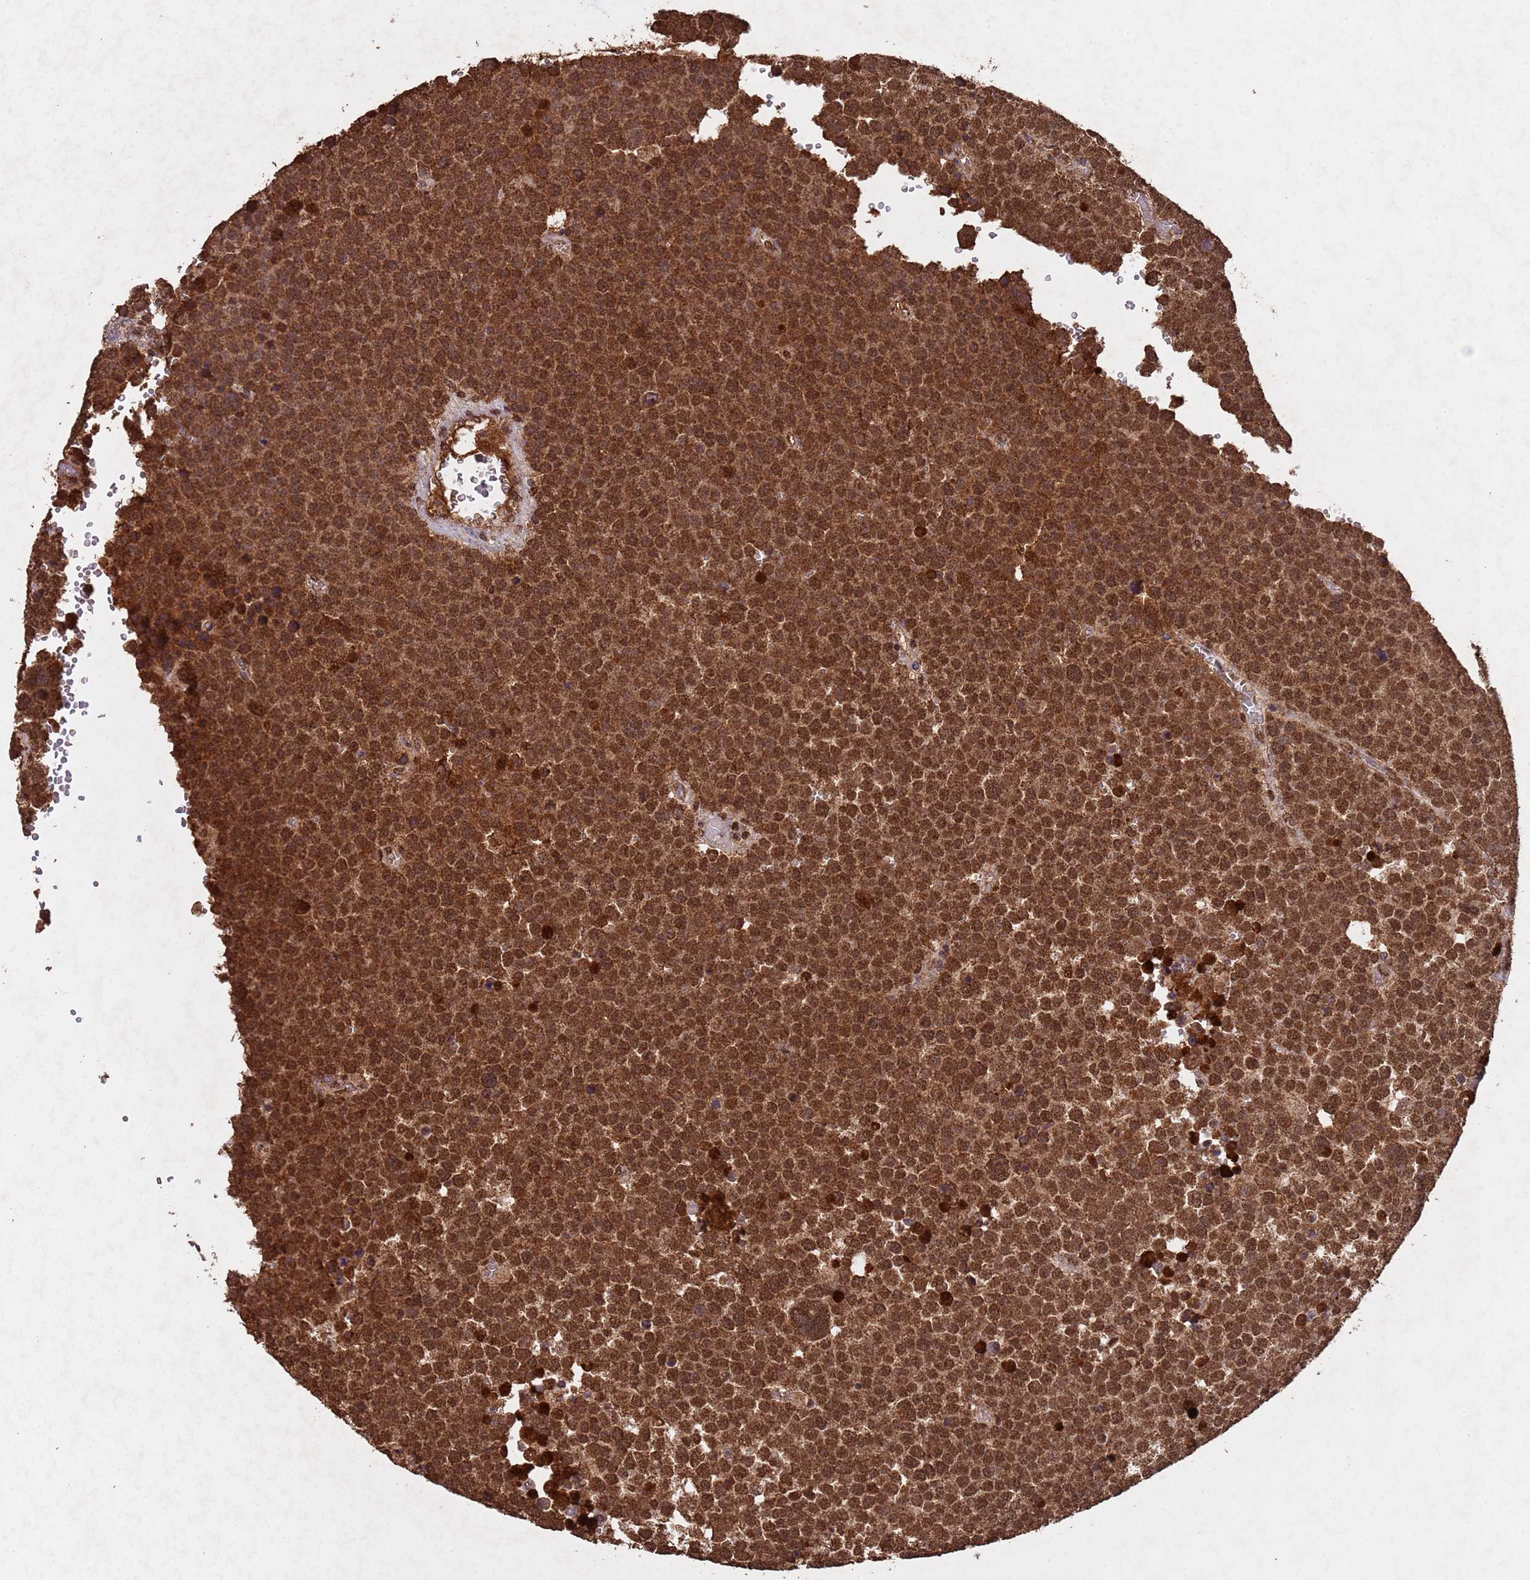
{"staining": {"intensity": "strong", "quantity": ">75%", "location": "nuclear"}, "tissue": "testis cancer", "cell_type": "Tumor cells", "image_type": "cancer", "snomed": [{"axis": "morphology", "description": "Seminoma, NOS"}, {"axis": "topography", "description": "Testis"}], "caption": "Tumor cells show high levels of strong nuclear positivity in about >75% of cells in human seminoma (testis).", "gene": "HDAC10", "patient": {"sex": "male", "age": 71}}